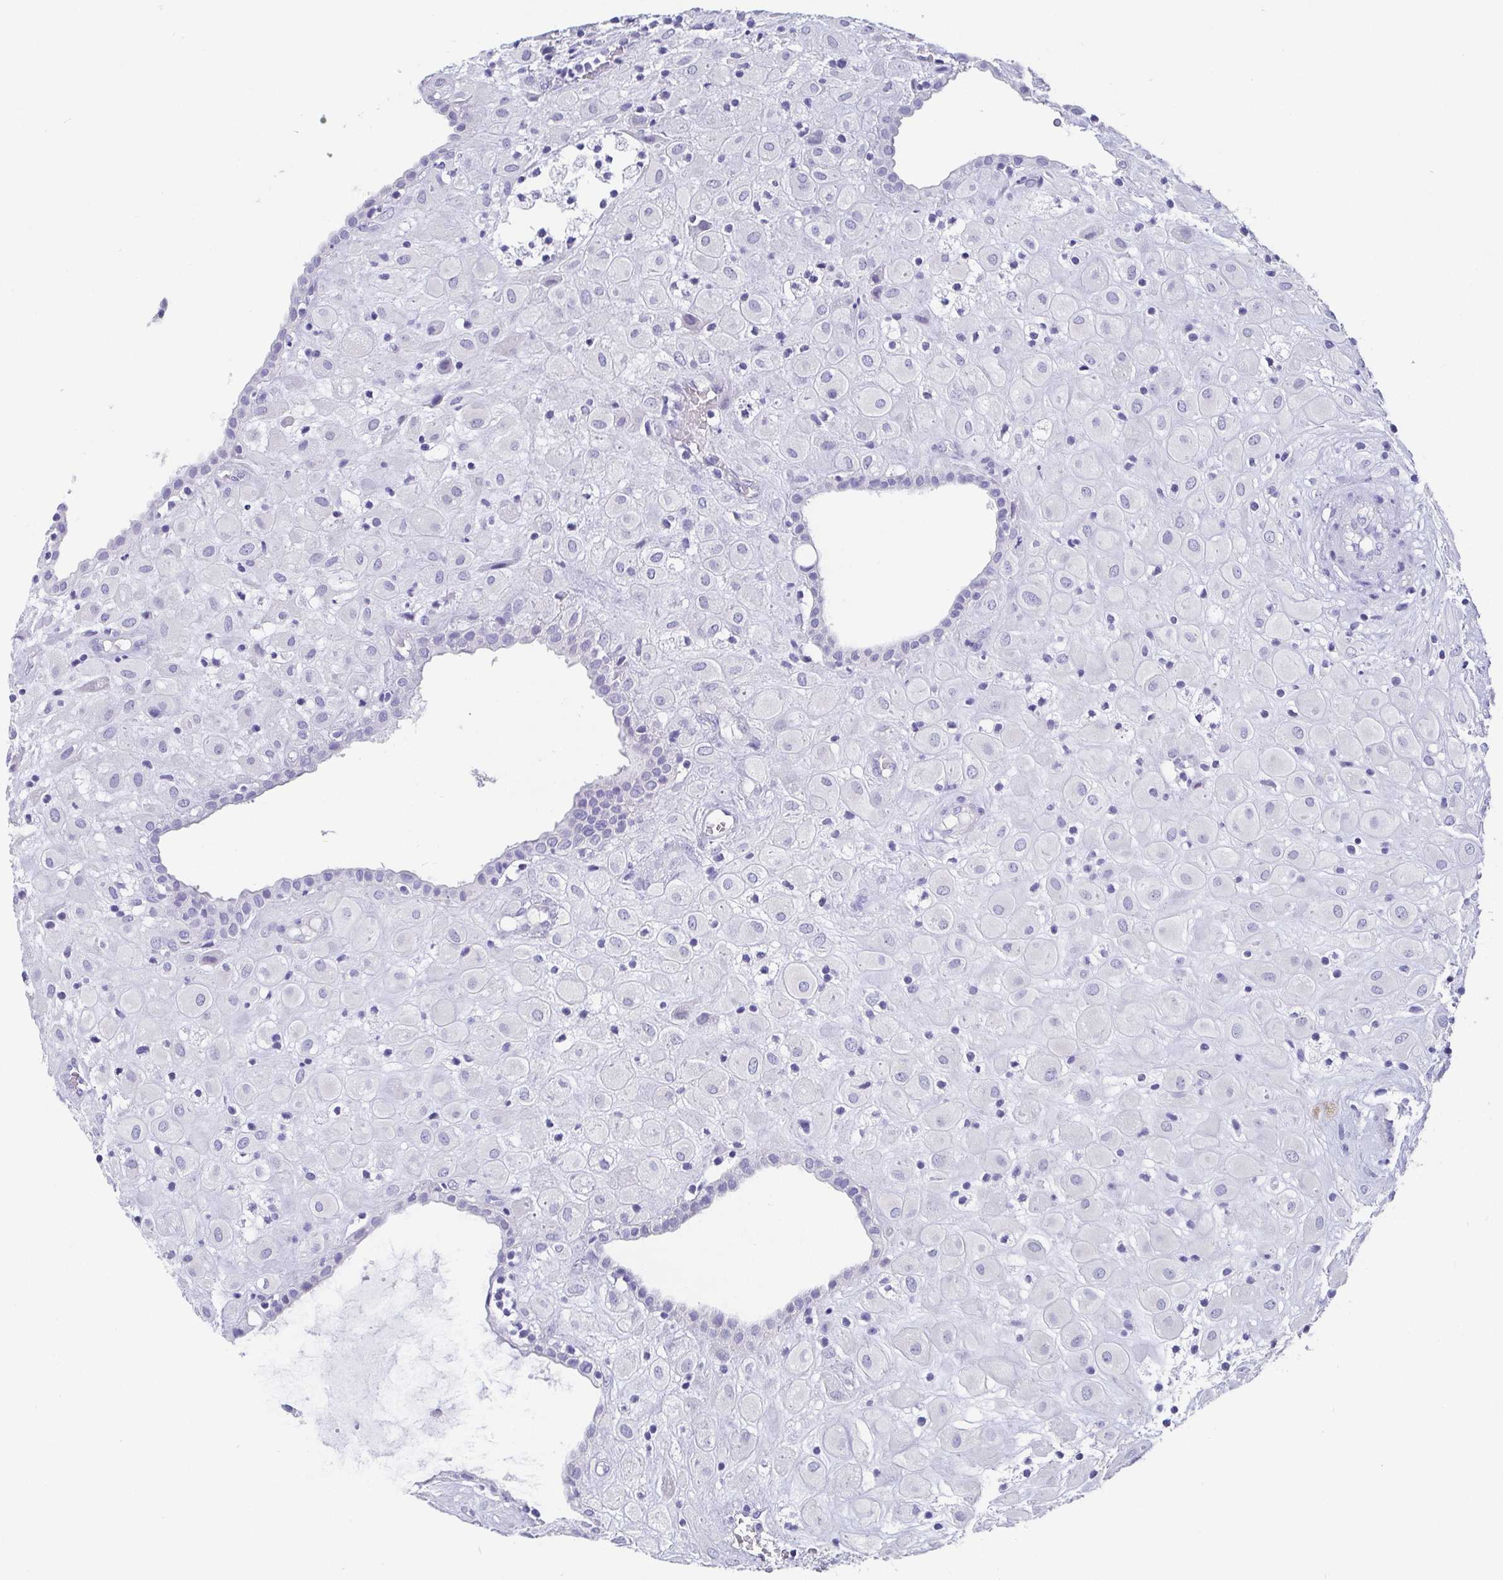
{"staining": {"intensity": "negative", "quantity": "none", "location": "none"}, "tissue": "placenta", "cell_type": "Decidual cells", "image_type": "normal", "snomed": [{"axis": "morphology", "description": "Normal tissue, NOS"}, {"axis": "topography", "description": "Placenta"}], "caption": "Immunohistochemistry (IHC) of unremarkable human placenta reveals no expression in decidual cells. (Brightfield microscopy of DAB immunohistochemistry (IHC) at high magnification).", "gene": "SCGN", "patient": {"sex": "female", "age": 24}}